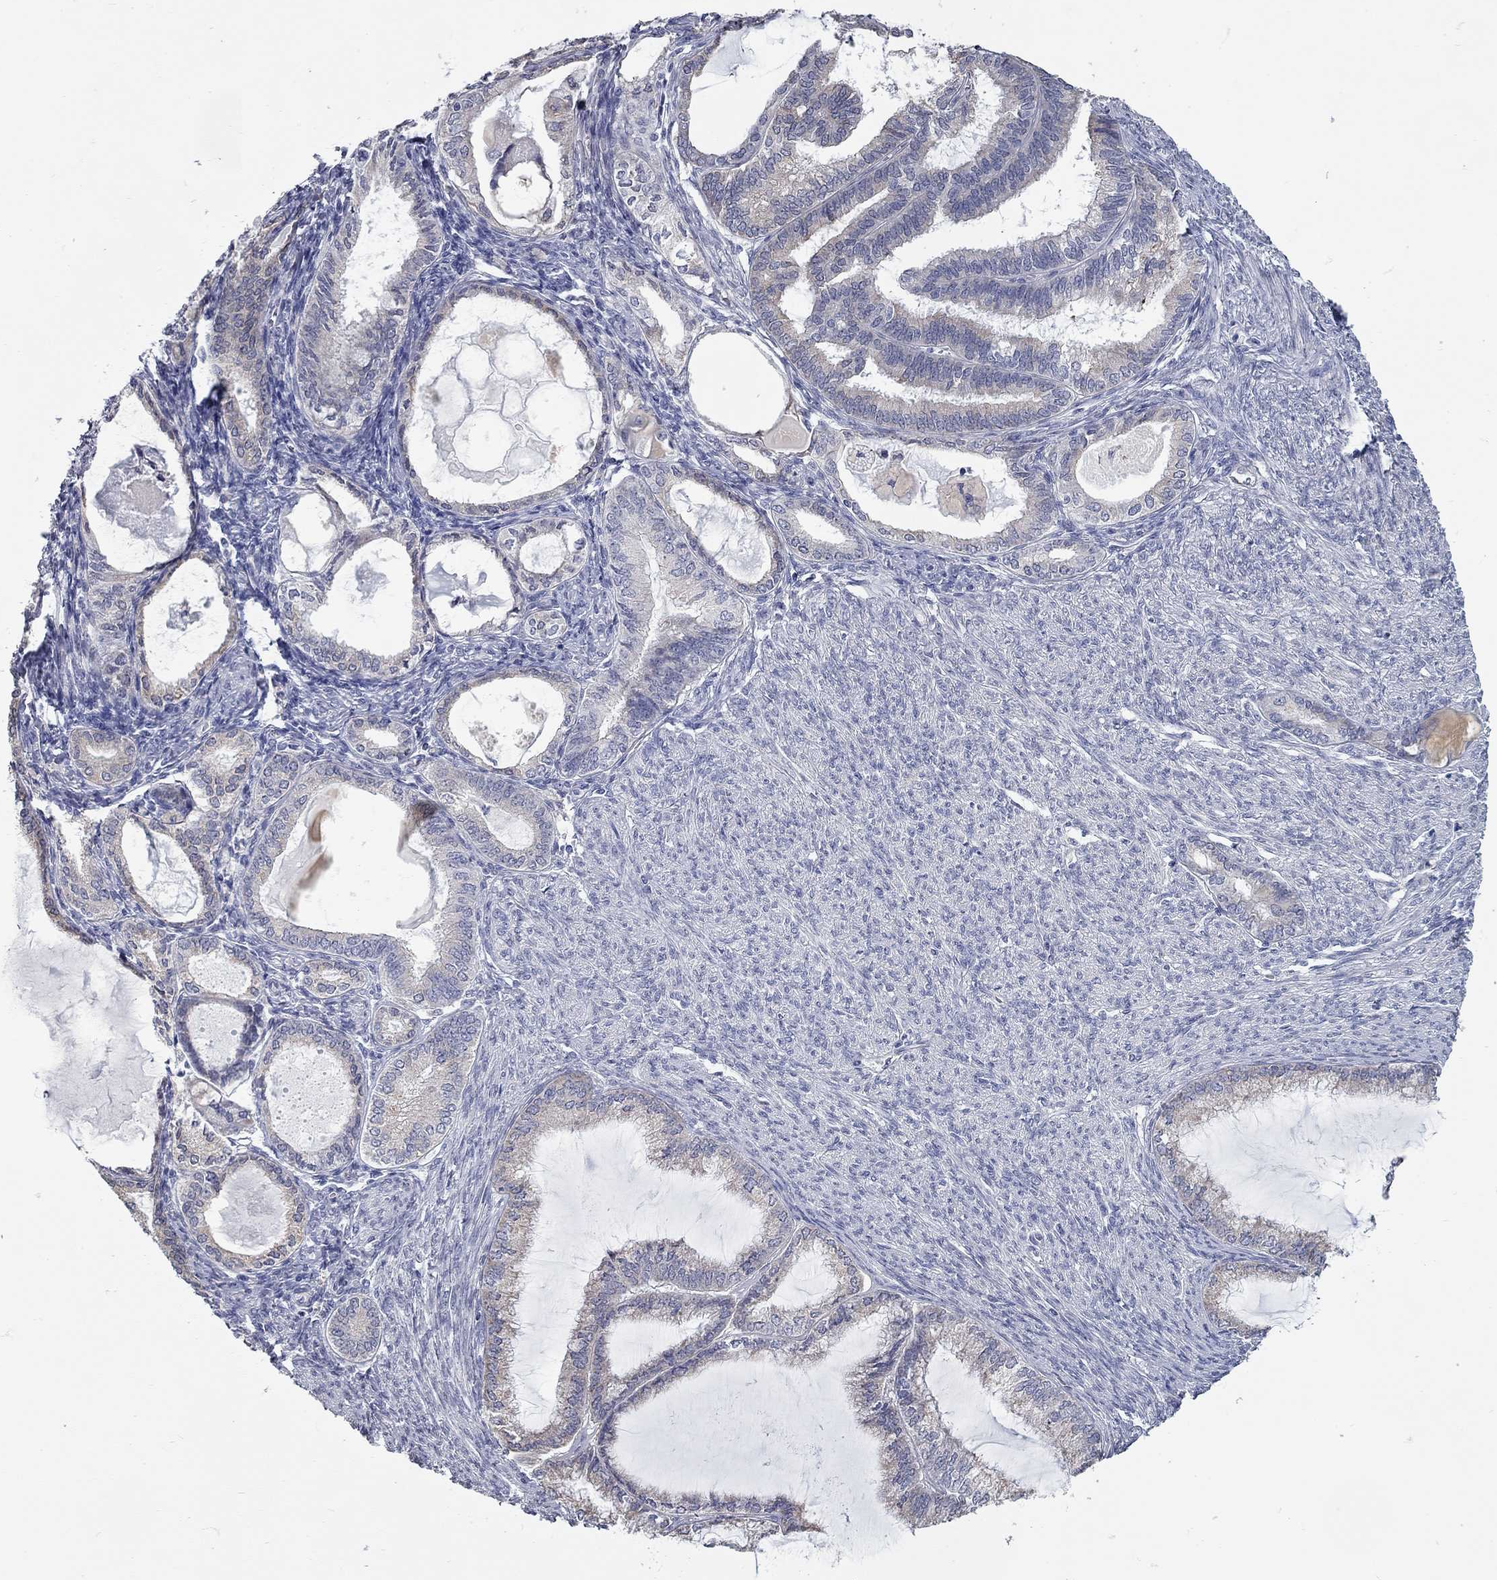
{"staining": {"intensity": "negative", "quantity": "none", "location": "none"}, "tissue": "endometrial cancer", "cell_type": "Tumor cells", "image_type": "cancer", "snomed": [{"axis": "morphology", "description": "Adenocarcinoma, NOS"}, {"axis": "topography", "description": "Endometrium"}], "caption": "DAB (3,3'-diaminobenzidine) immunohistochemical staining of human adenocarcinoma (endometrial) shows no significant staining in tumor cells.", "gene": "XAGE2", "patient": {"sex": "female", "age": 86}}